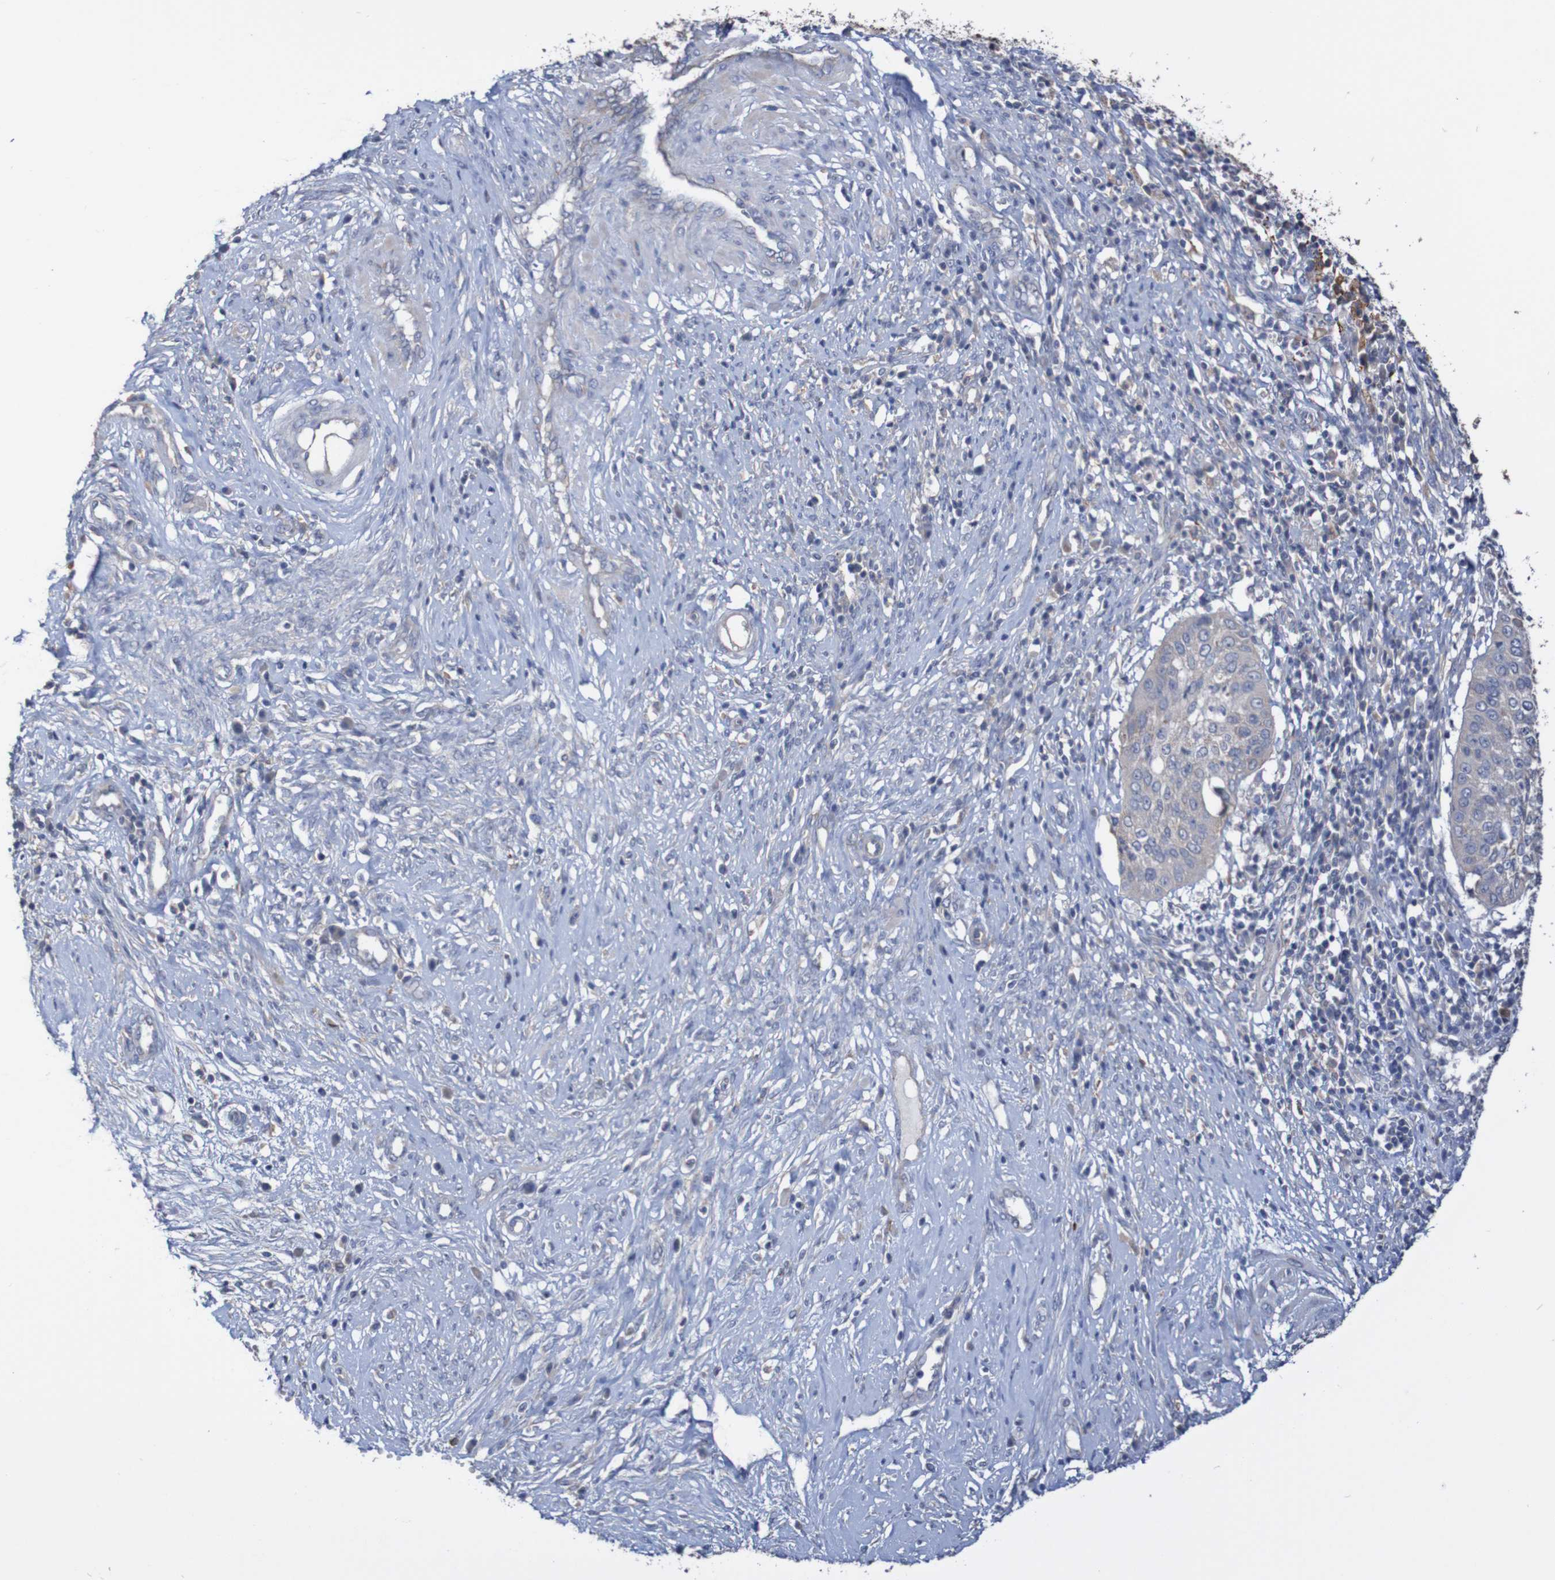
{"staining": {"intensity": "weak", "quantity": "<25%", "location": "cytoplasmic/membranous"}, "tissue": "cervical cancer", "cell_type": "Tumor cells", "image_type": "cancer", "snomed": [{"axis": "morphology", "description": "Normal tissue, NOS"}, {"axis": "morphology", "description": "Squamous cell carcinoma, NOS"}, {"axis": "topography", "description": "Cervix"}], "caption": "Image shows no significant protein staining in tumor cells of cervical cancer.", "gene": "PHYH", "patient": {"sex": "female", "age": 39}}